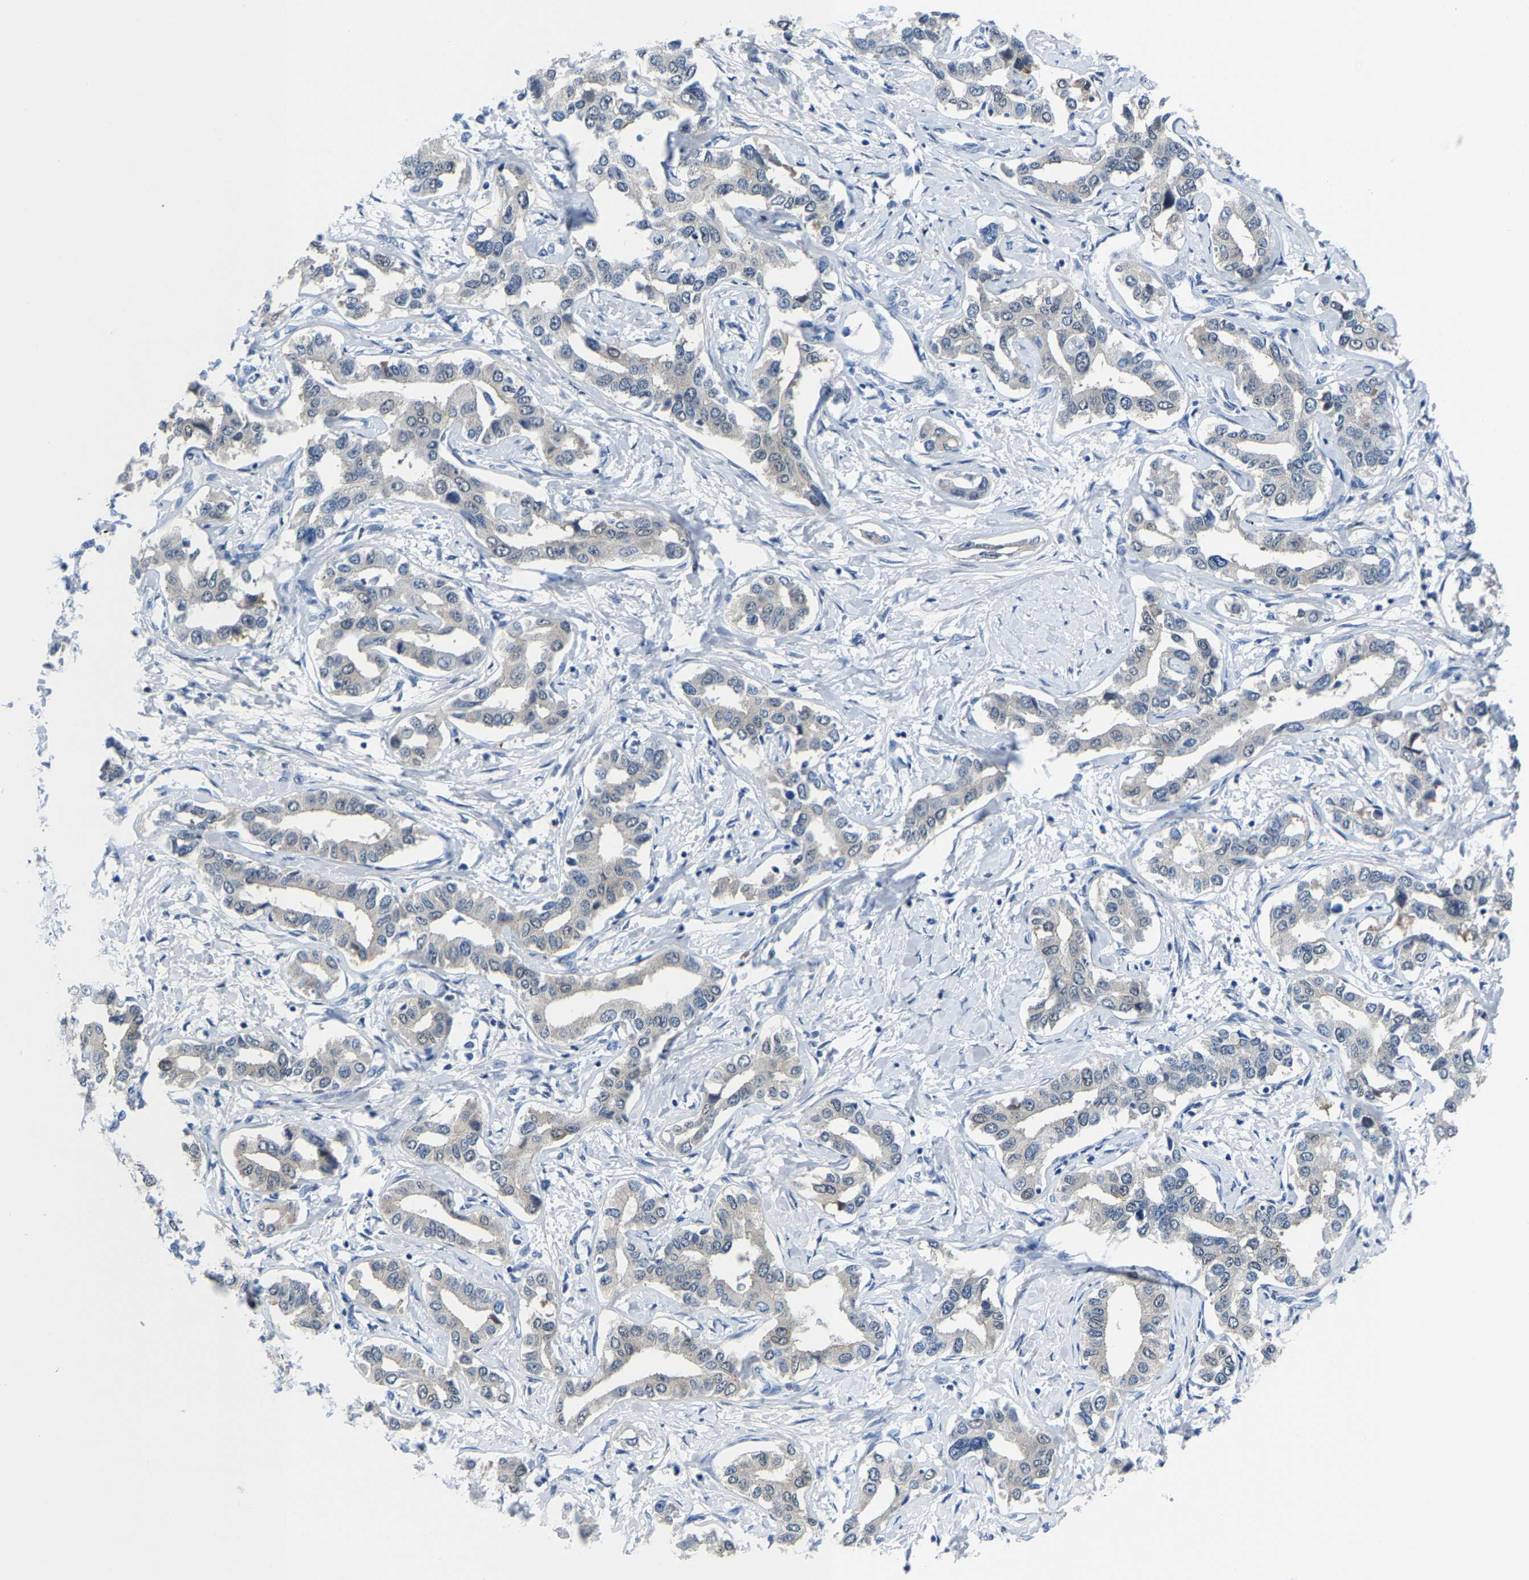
{"staining": {"intensity": "negative", "quantity": "none", "location": "none"}, "tissue": "liver cancer", "cell_type": "Tumor cells", "image_type": "cancer", "snomed": [{"axis": "morphology", "description": "Cholangiocarcinoma"}, {"axis": "topography", "description": "Liver"}], "caption": "Immunohistochemistry photomicrograph of liver cancer (cholangiocarcinoma) stained for a protein (brown), which reveals no staining in tumor cells. (DAB (3,3'-diaminobenzidine) IHC visualized using brightfield microscopy, high magnification).", "gene": "SSH3", "patient": {"sex": "male", "age": 59}}